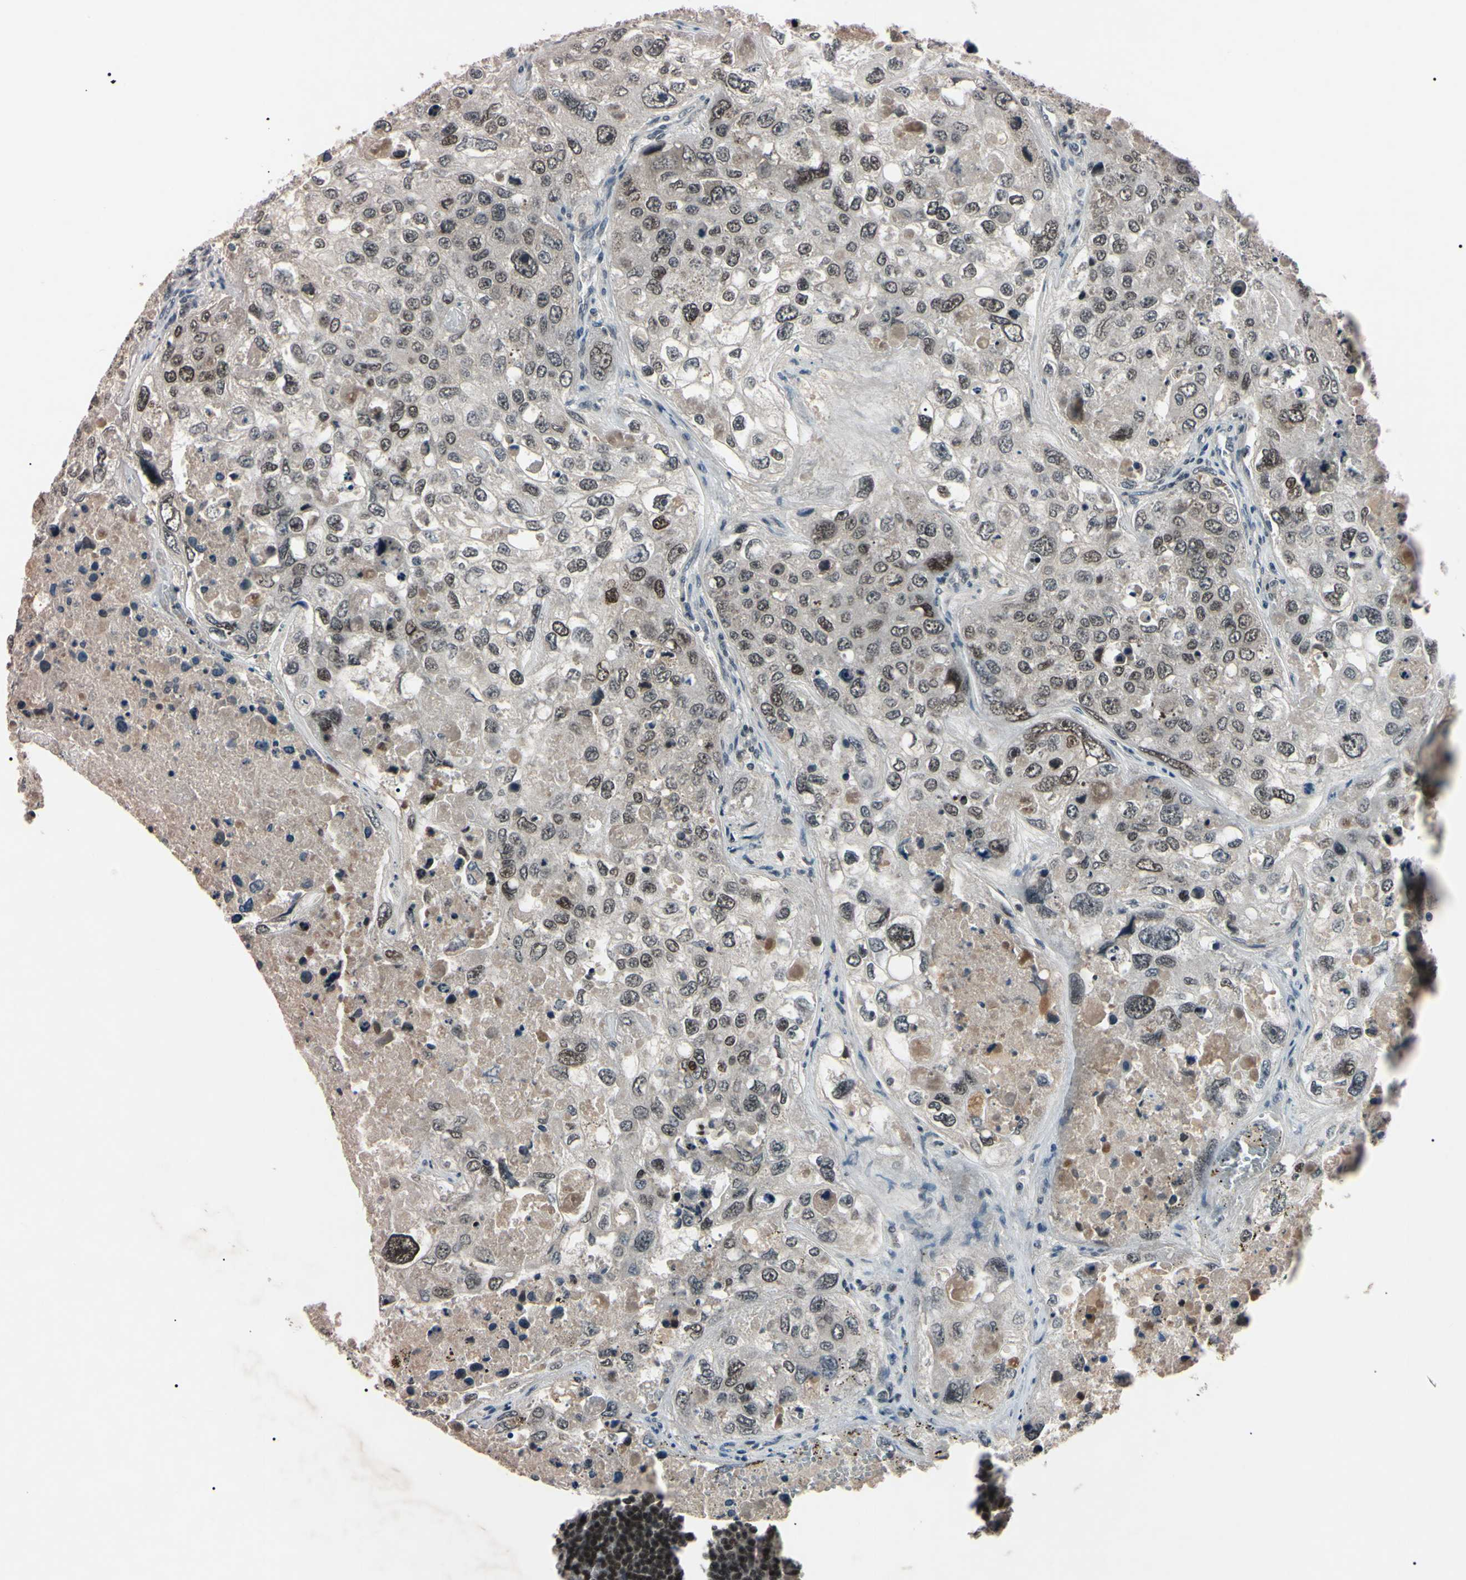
{"staining": {"intensity": "moderate", "quantity": "25%-75%", "location": "nuclear"}, "tissue": "urothelial cancer", "cell_type": "Tumor cells", "image_type": "cancer", "snomed": [{"axis": "morphology", "description": "Urothelial carcinoma, High grade"}, {"axis": "topography", "description": "Lymph node"}, {"axis": "topography", "description": "Urinary bladder"}], "caption": "Protein analysis of urothelial cancer tissue exhibits moderate nuclear staining in about 25%-75% of tumor cells.", "gene": "YY1", "patient": {"sex": "male", "age": 51}}